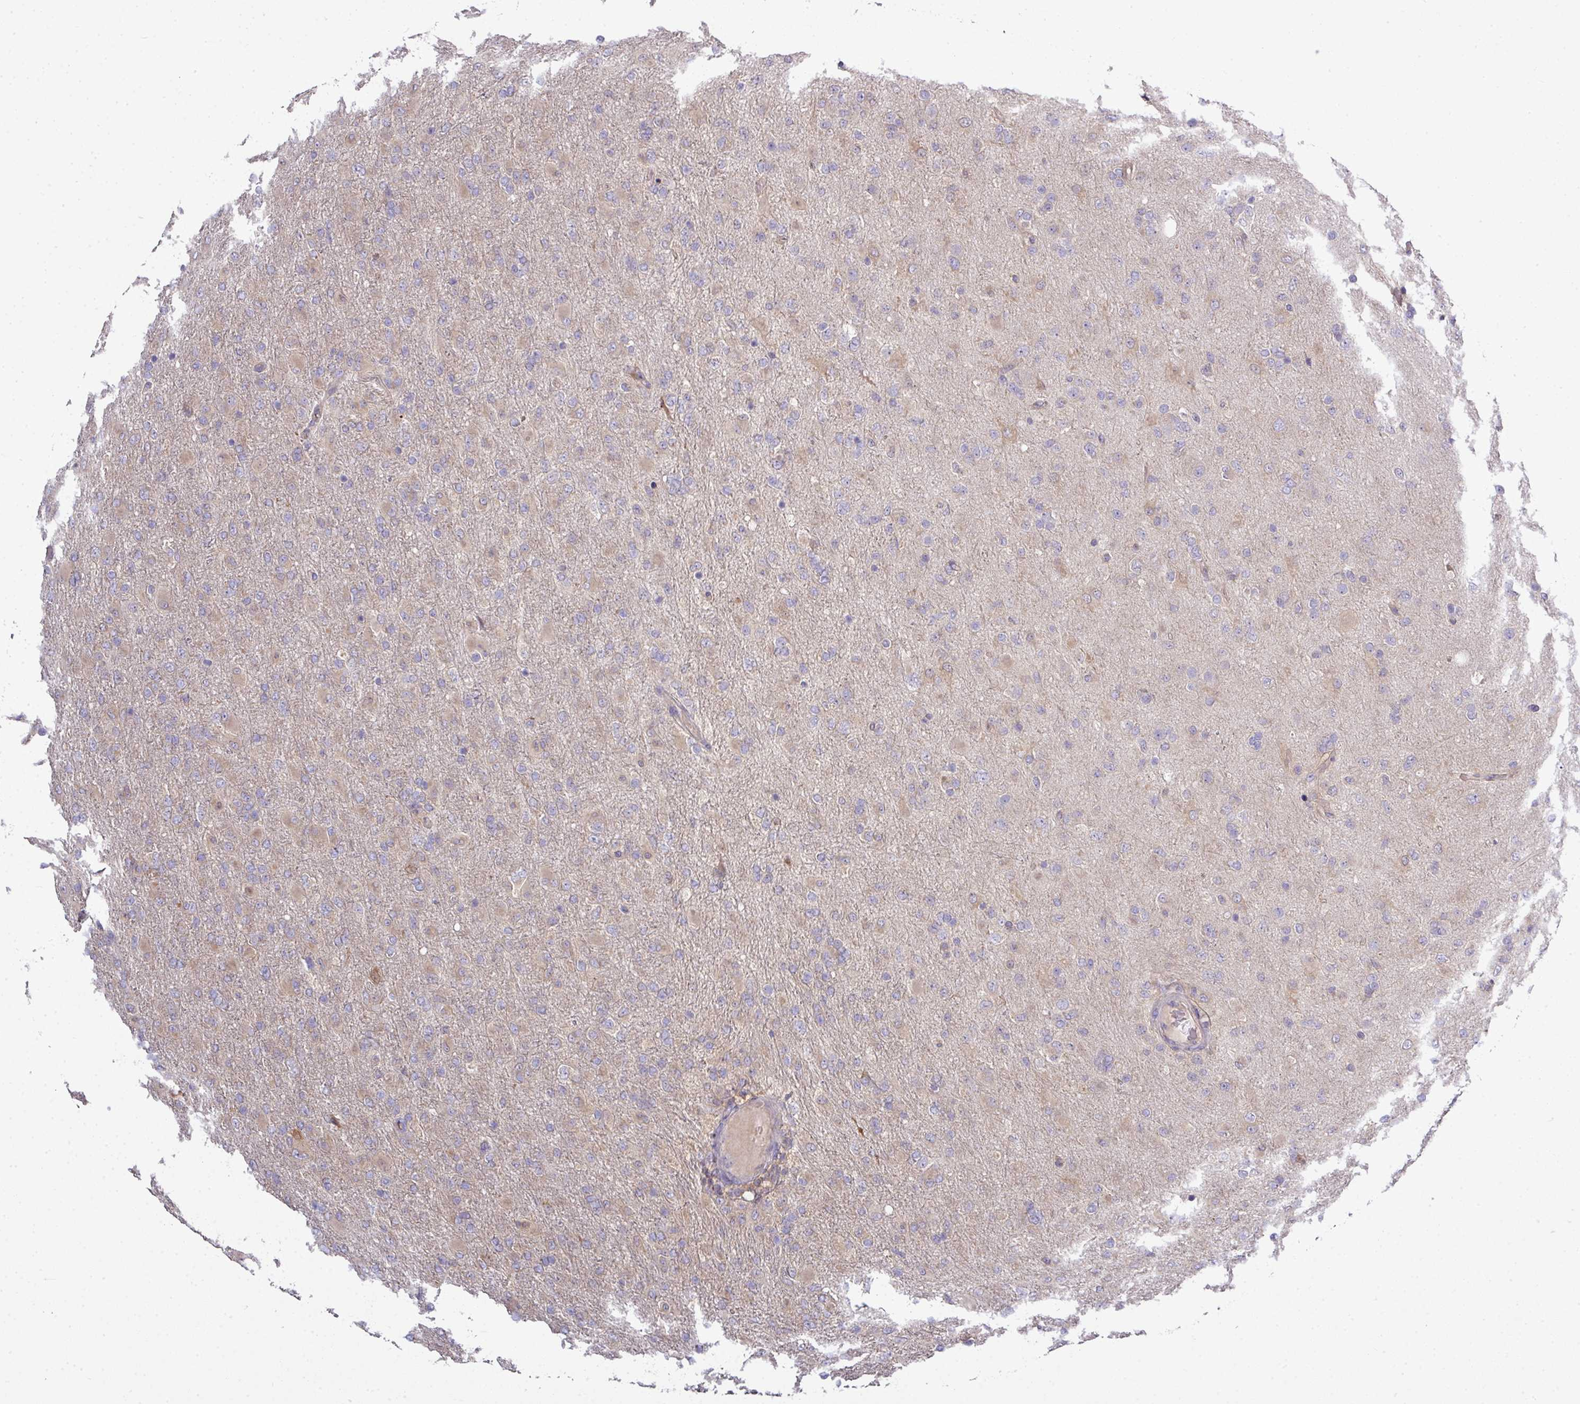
{"staining": {"intensity": "weak", "quantity": "<25%", "location": "cytoplasmic/membranous"}, "tissue": "glioma", "cell_type": "Tumor cells", "image_type": "cancer", "snomed": [{"axis": "morphology", "description": "Glioma, malignant, Low grade"}, {"axis": "topography", "description": "Brain"}], "caption": "Glioma was stained to show a protein in brown. There is no significant expression in tumor cells.", "gene": "STAT5A", "patient": {"sex": "male", "age": 65}}